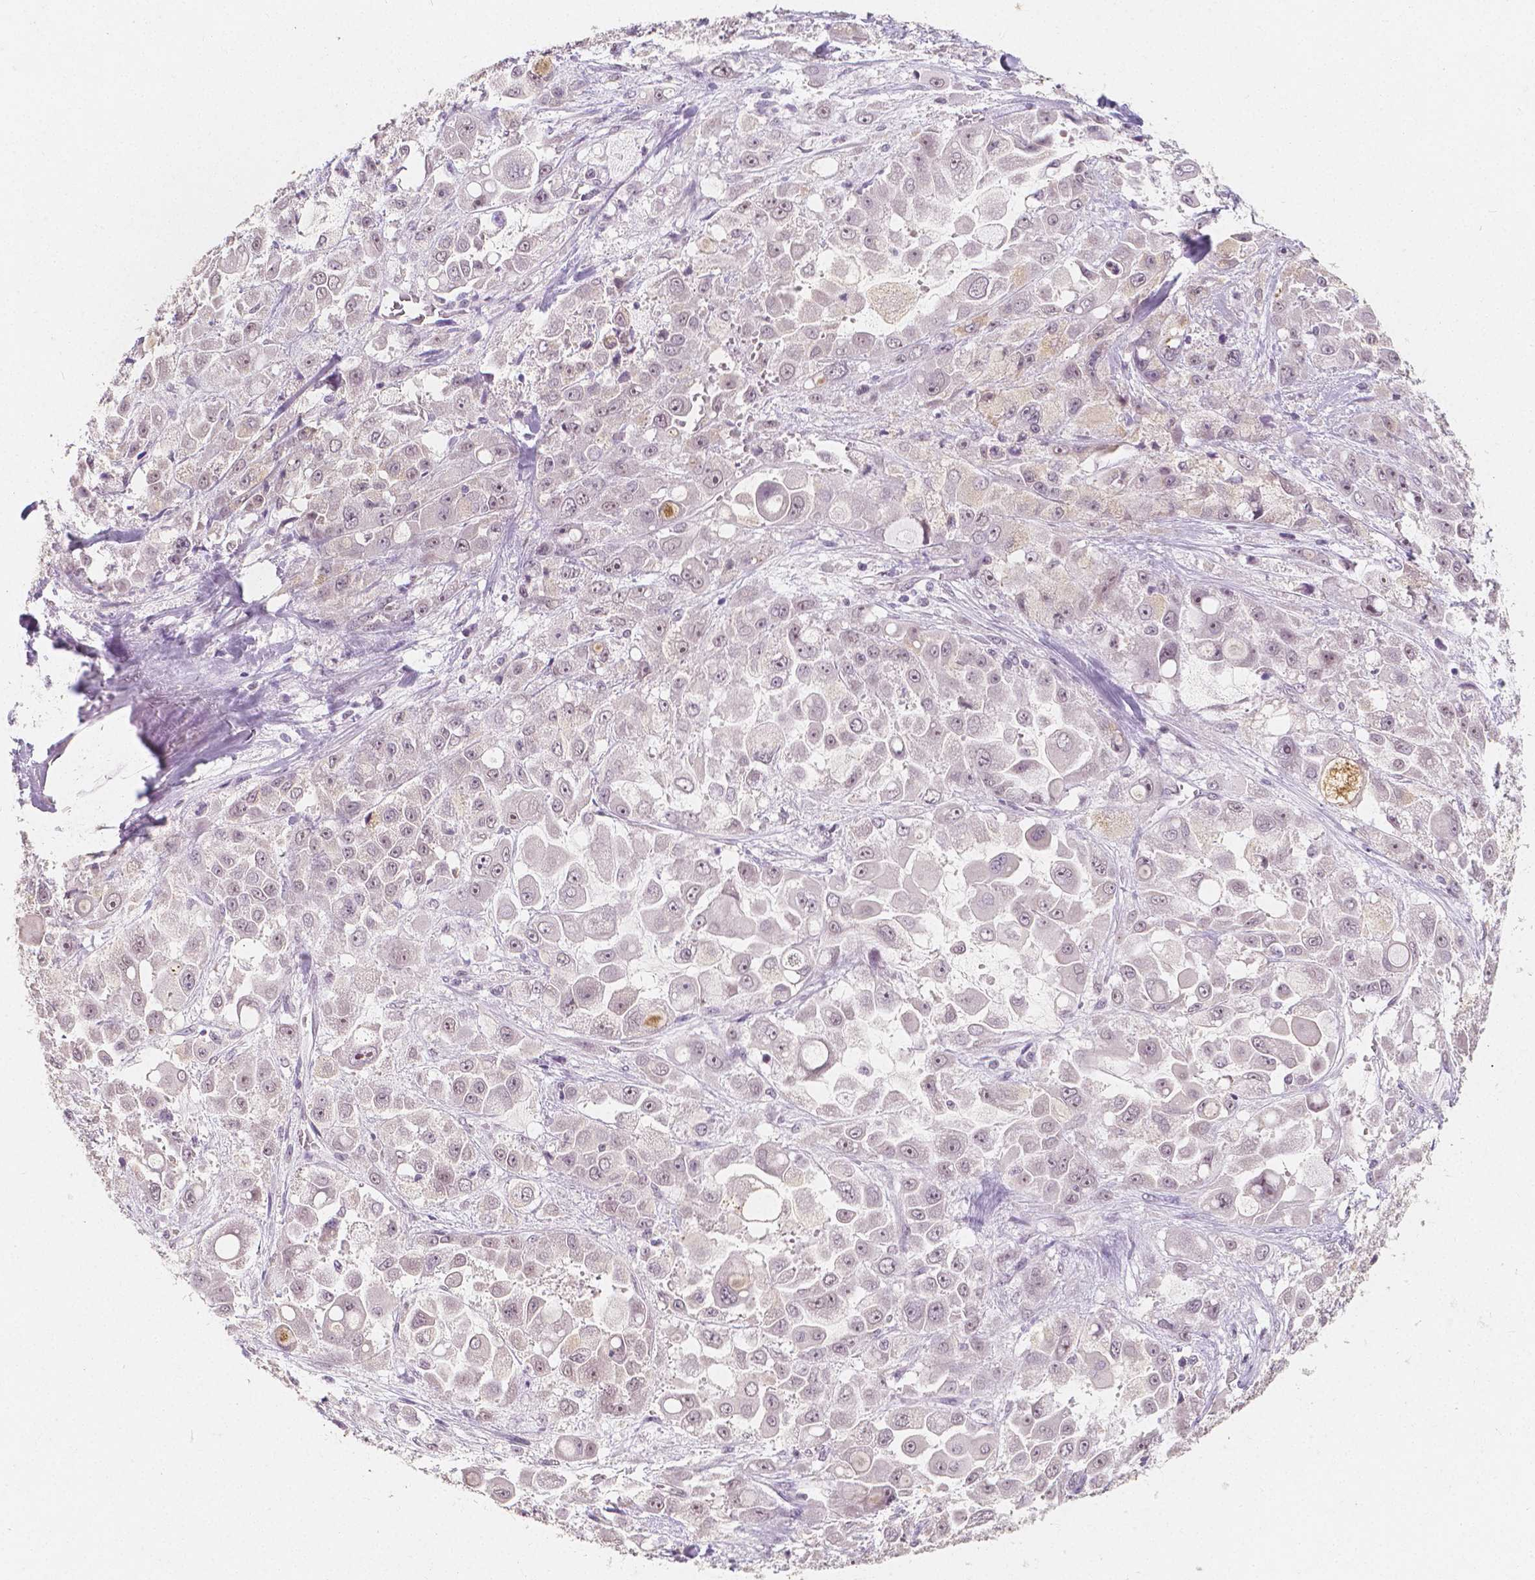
{"staining": {"intensity": "weak", "quantity": "<25%", "location": "nuclear"}, "tissue": "stomach cancer", "cell_type": "Tumor cells", "image_type": "cancer", "snomed": [{"axis": "morphology", "description": "Adenocarcinoma, NOS"}, {"axis": "topography", "description": "Stomach"}], "caption": "The IHC histopathology image has no significant staining in tumor cells of stomach cancer tissue.", "gene": "NOLC1", "patient": {"sex": "female", "age": 76}}